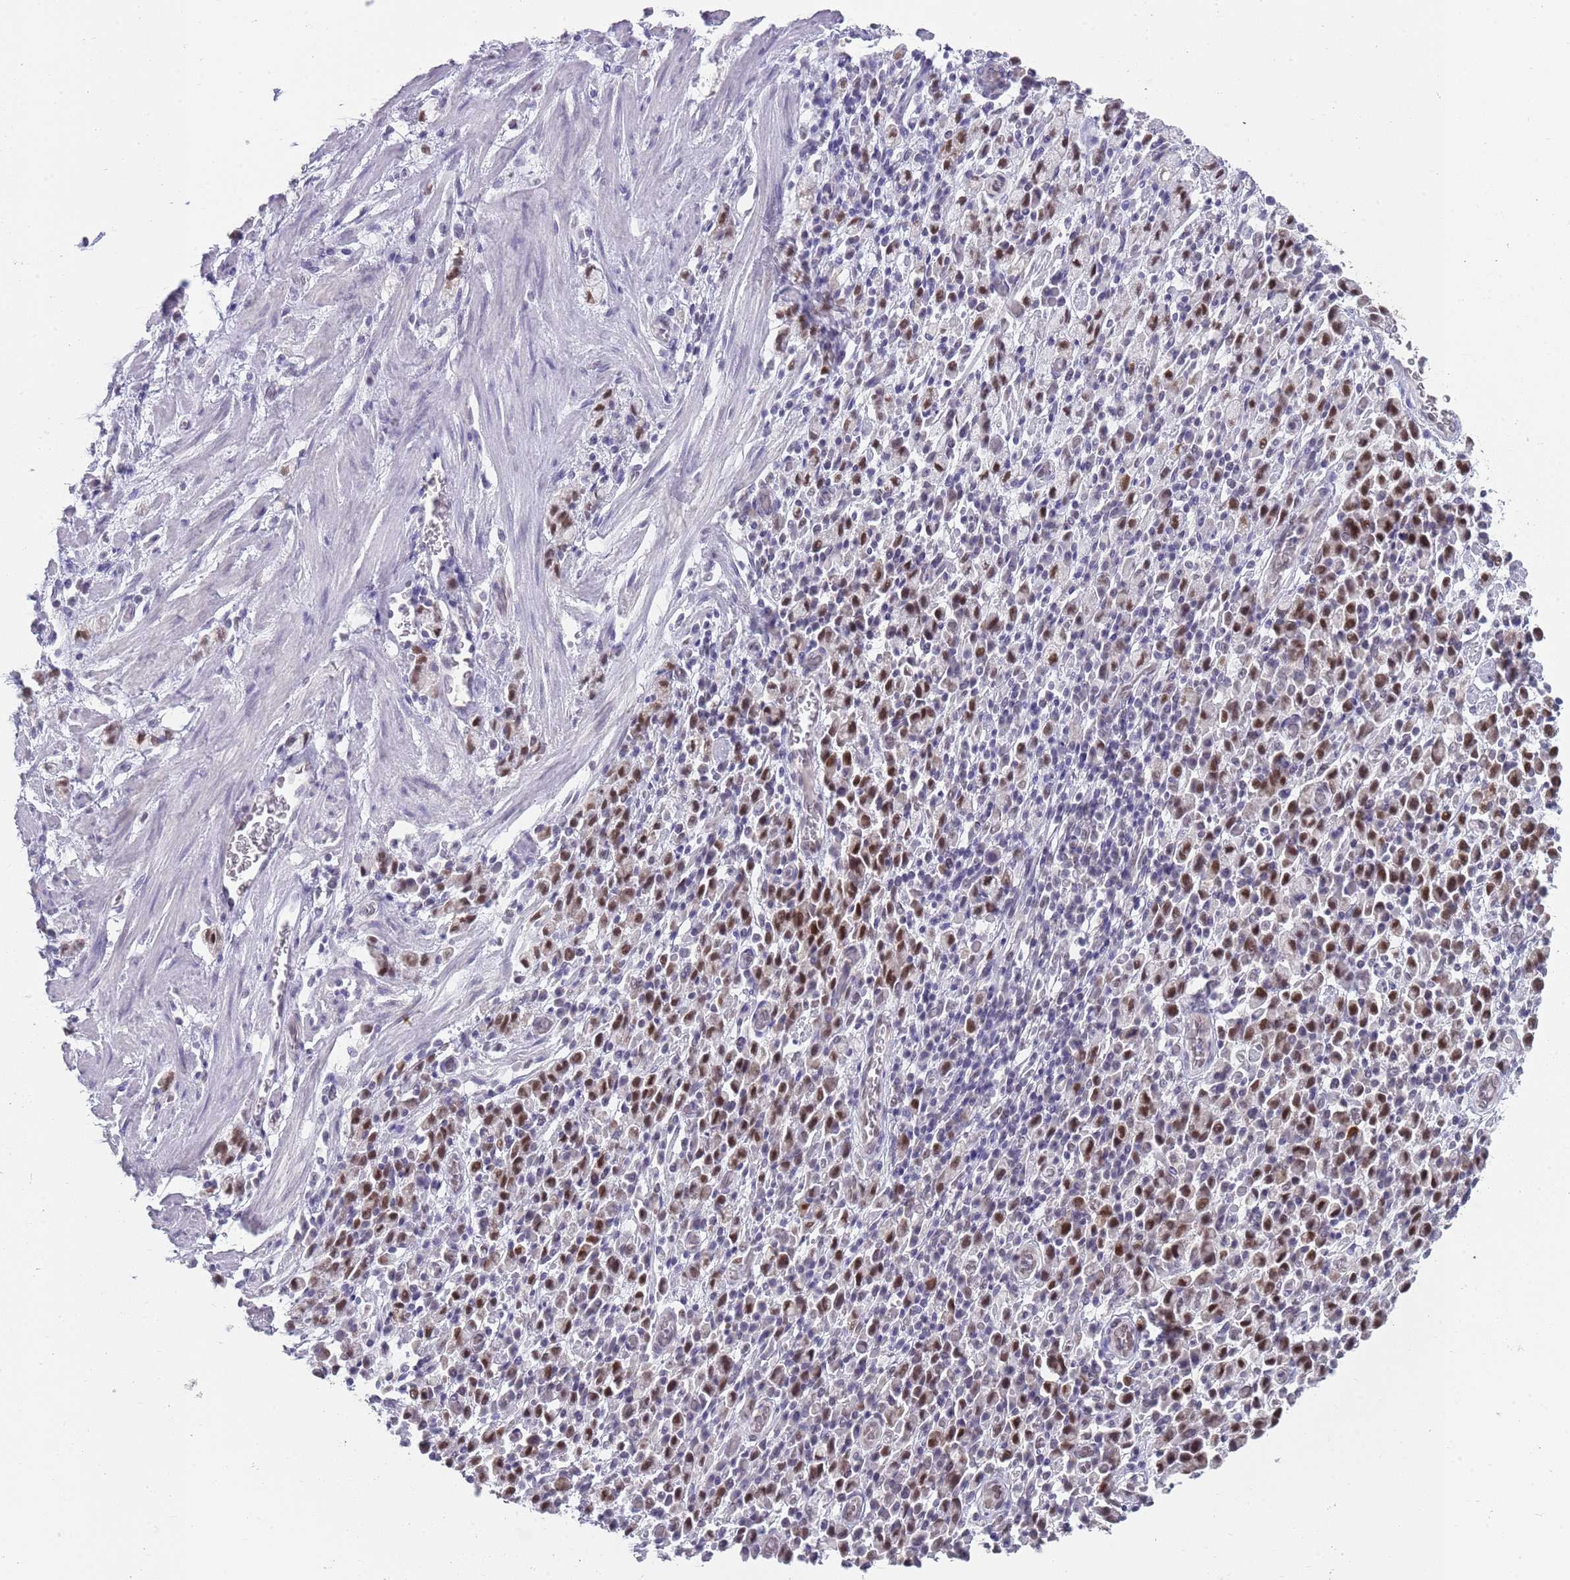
{"staining": {"intensity": "moderate", "quantity": ">75%", "location": "nuclear"}, "tissue": "stomach cancer", "cell_type": "Tumor cells", "image_type": "cancer", "snomed": [{"axis": "morphology", "description": "Adenocarcinoma, NOS"}, {"axis": "topography", "description": "Stomach"}], "caption": "Immunohistochemistry histopathology image of stomach cancer stained for a protein (brown), which reveals medium levels of moderate nuclear staining in approximately >75% of tumor cells.", "gene": "SEPHS2", "patient": {"sex": "male", "age": 77}}